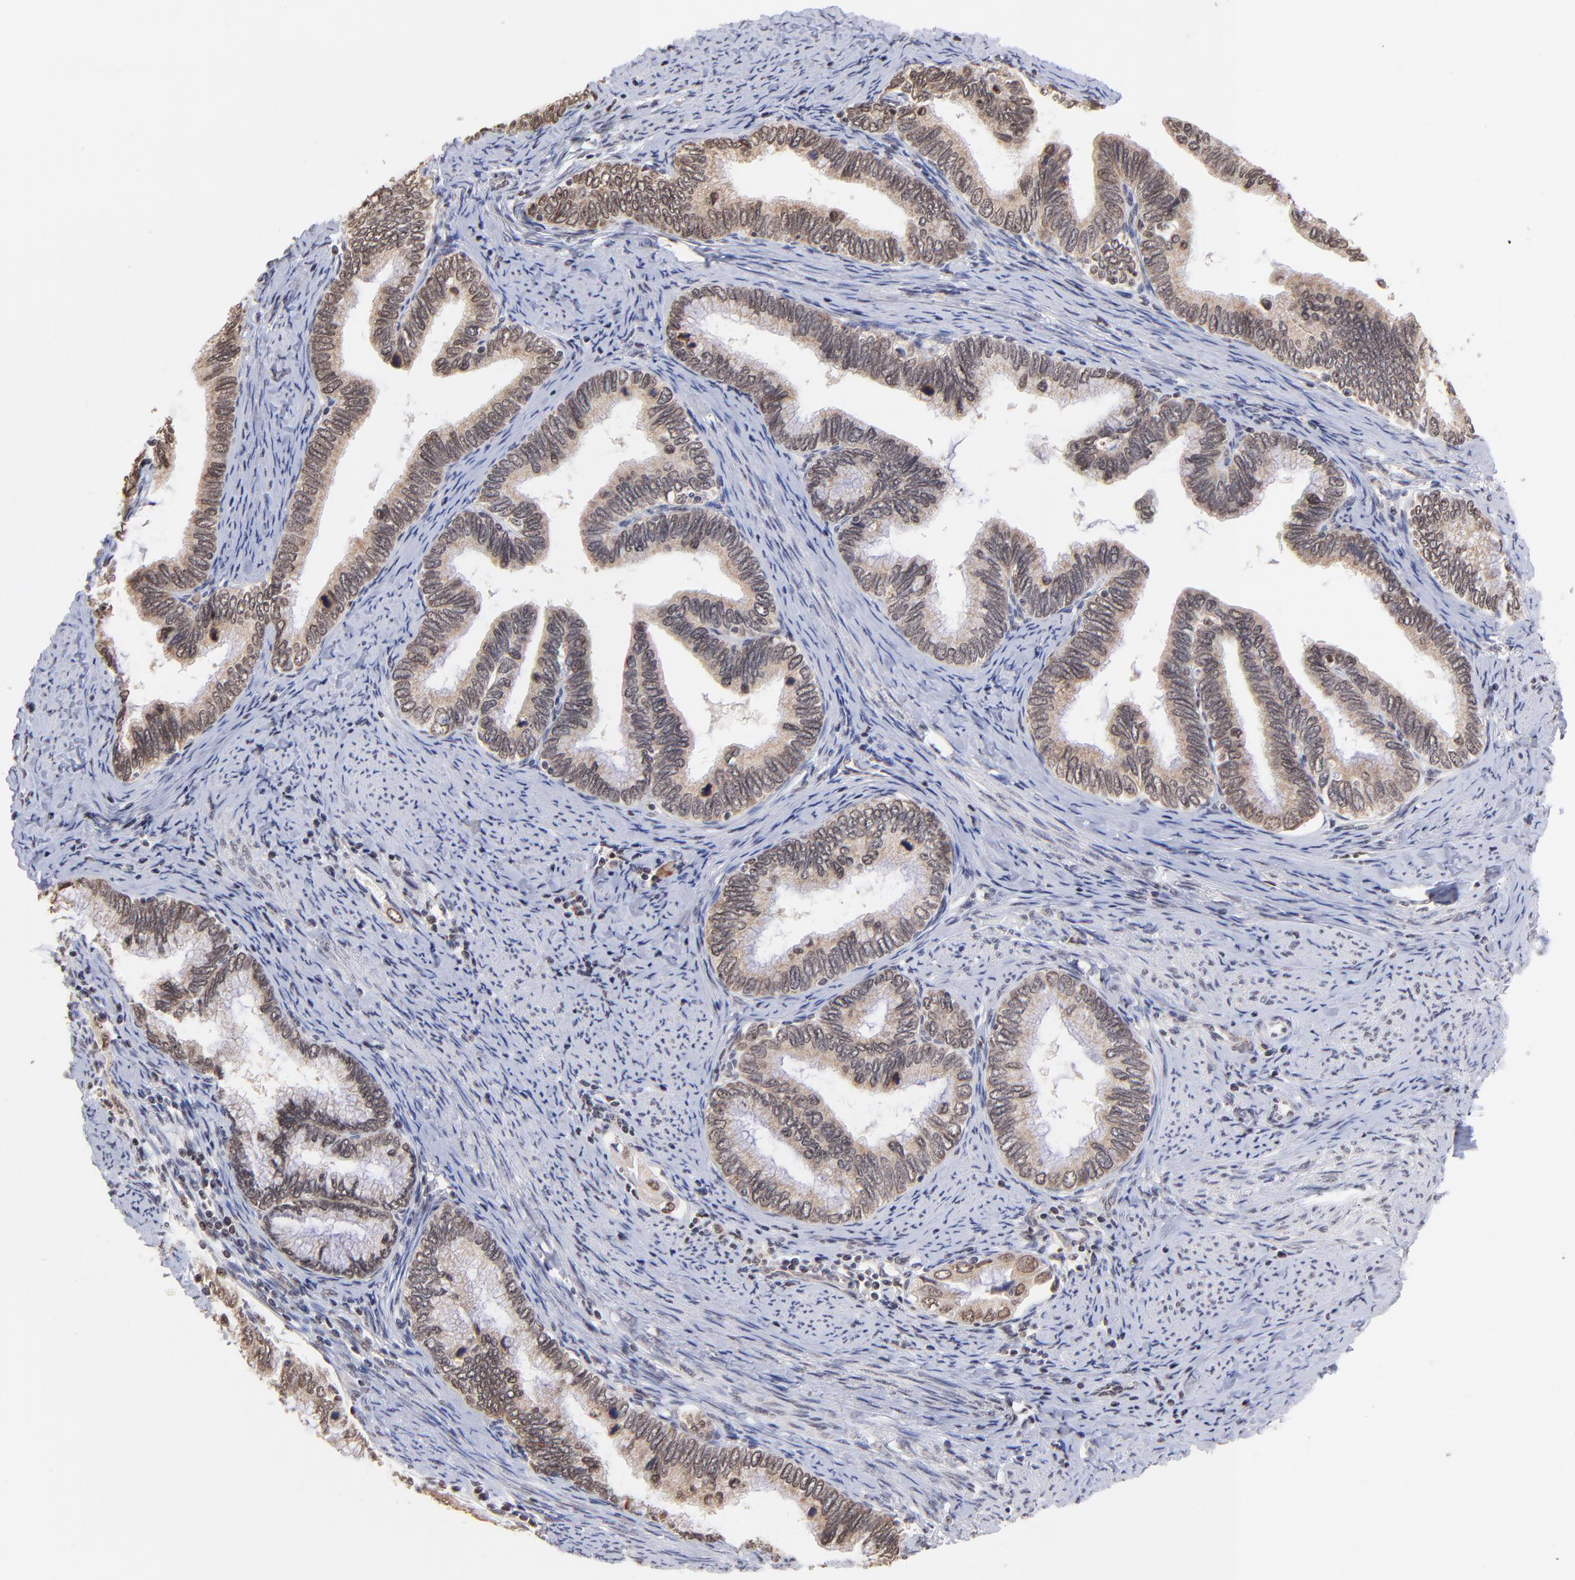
{"staining": {"intensity": "weak", "quantity": ">75%", "location": "cytoplasmic/membranous,nuclear"}, "tissue": "cervical cancer", "cell_type": "Tumor cells", "image_type": "cancer", "snomed": [{"axis": "morphology", "description": "Adenocarcinoma, NOS"}, {"axis": "topography", "description": "Cervix"}], "caption": "The immunohistochemical stain highlights weak cytoplasmic/membranous and nuclear positivity in tumor cells of adenocarcinoma (cervical) tissue.", "gene": "ZNF670", "patient": {"sex": "female", "age": 49}}